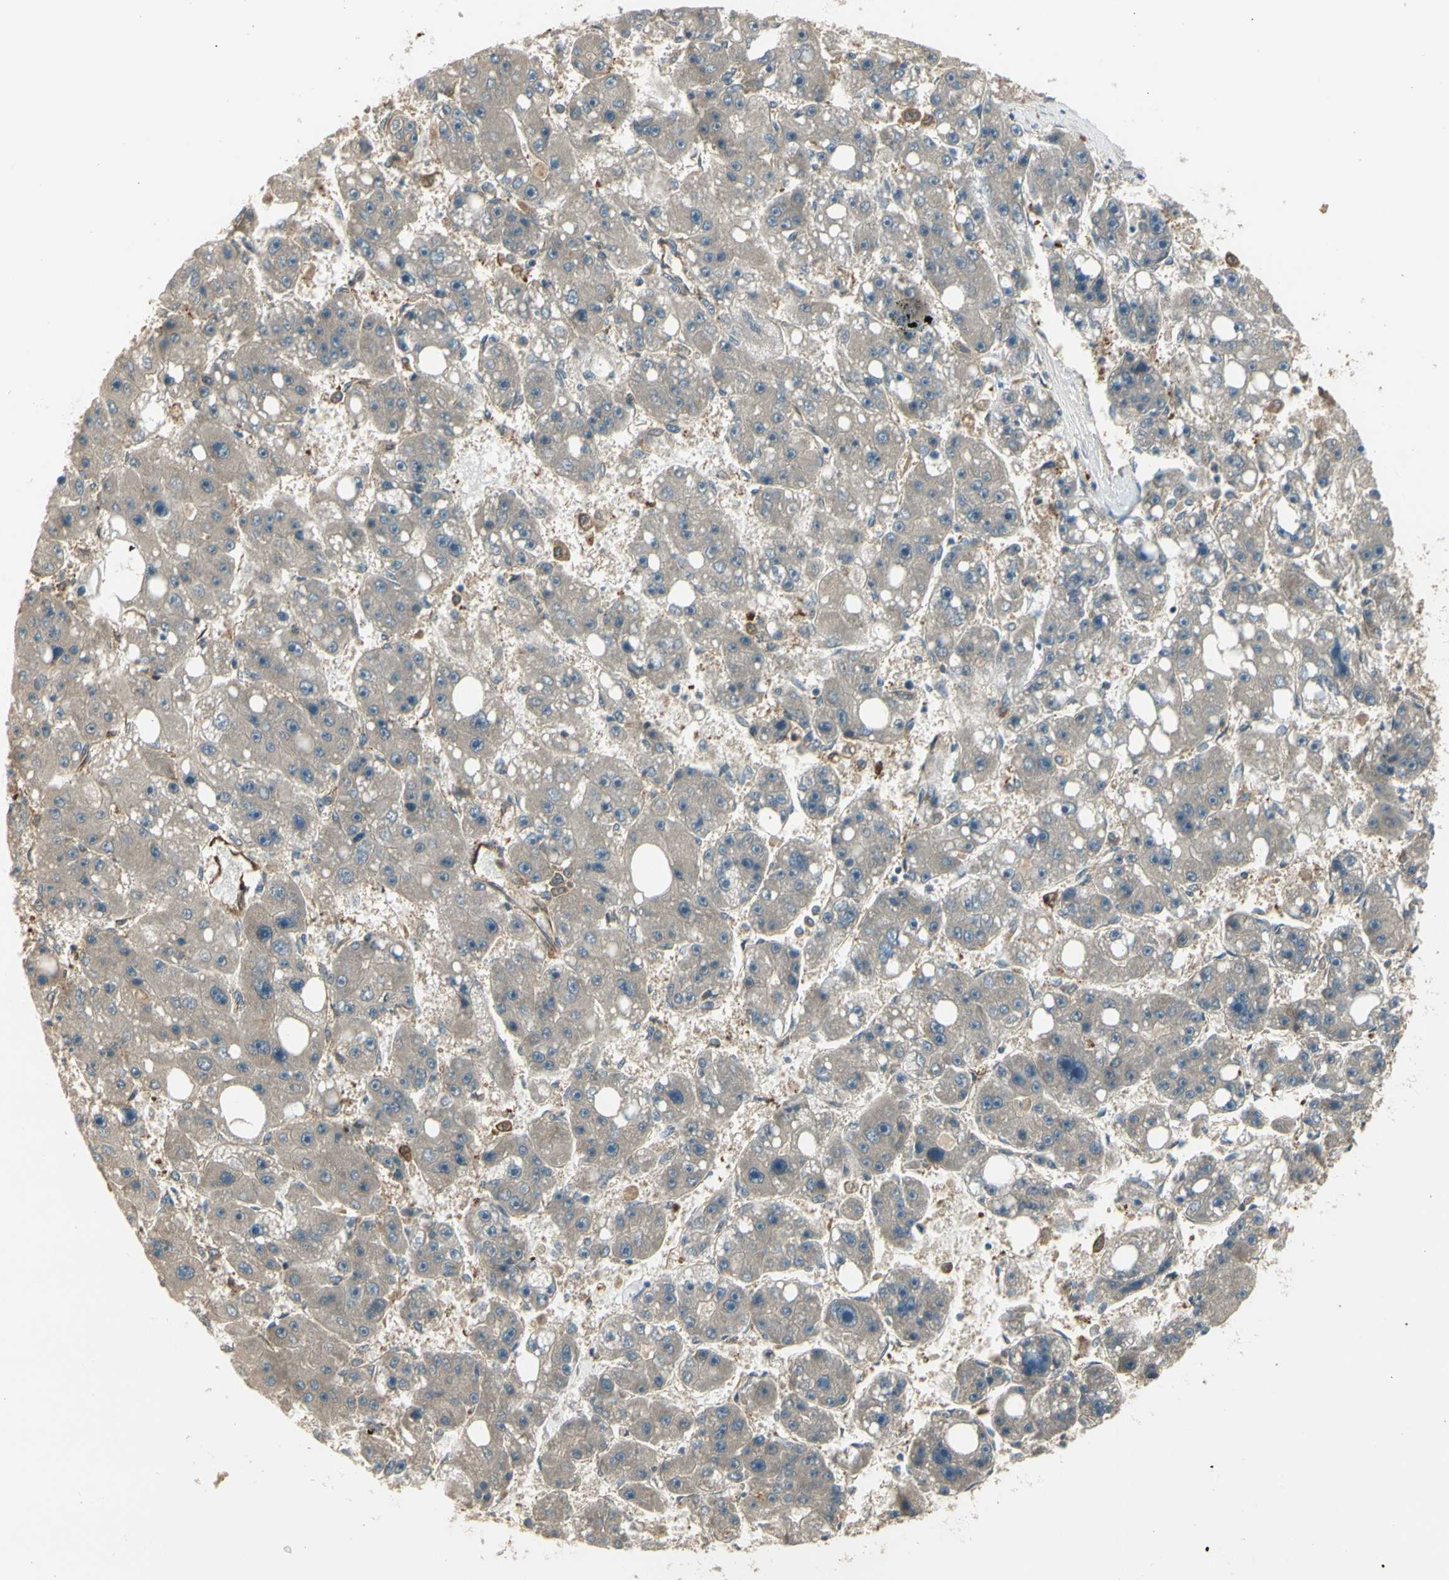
{"staining": {"intensity": "weak", "quantity": ">75%", "location": "cytoplasmic/membranous"}, "tissue": "liver cancer", "cell_type": "Tumor cells", "image_type": "cancer", "snomed": [{"axis": "morphology", "description": "Carcinoma, Hepatocellular, NOS"}, {"axis": "topography", "description": "Liver"}], "caption": "Approximately >75% of tumor cells in liver hepatocellular carcinoma display weak cytoplasmic/membranous protein staining as visualized by brown immunohistochemical staining.", "gene": "SERPINB6", "patient": {"sex": "female", "age": 61}}